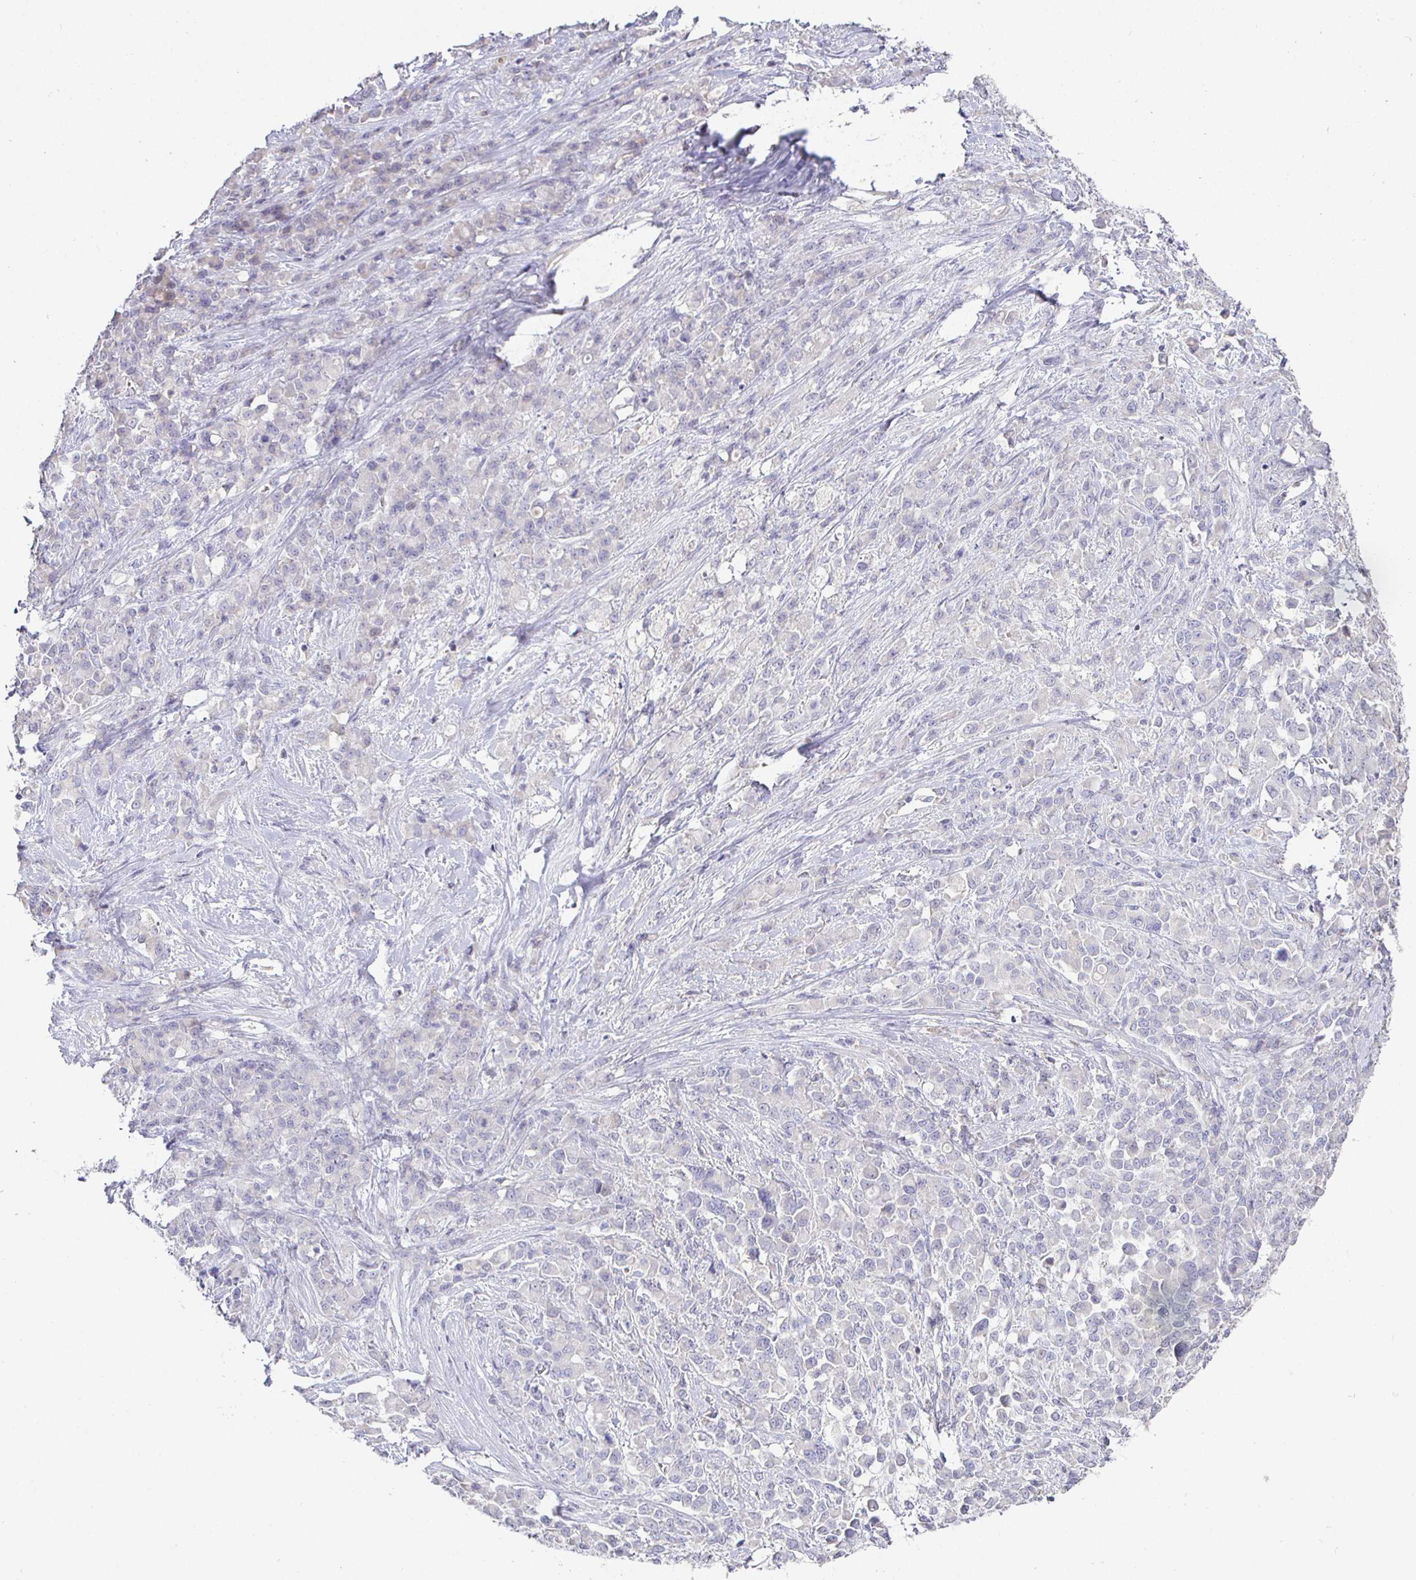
{"staining": {"intensity": "negative", "quantity": "none", "location": "none"}, "tissue": "stomach cancer", "cell_type": "Tumor cells", "image_type": "cancer", "snomed": [{"axis": "morphology", "description": "Adenocarcinoma, NOS"}, {"axis": "topography", "description": "Stomach"}], "caption": "This image is of stomach cancer stained with immunohistochemistry to label a protein in brown with the nuclei are counter-stained blue. There is no expression in tumor cells.", "gene": "SIRPA", "patient": {"sex": "female", "age": 76}}